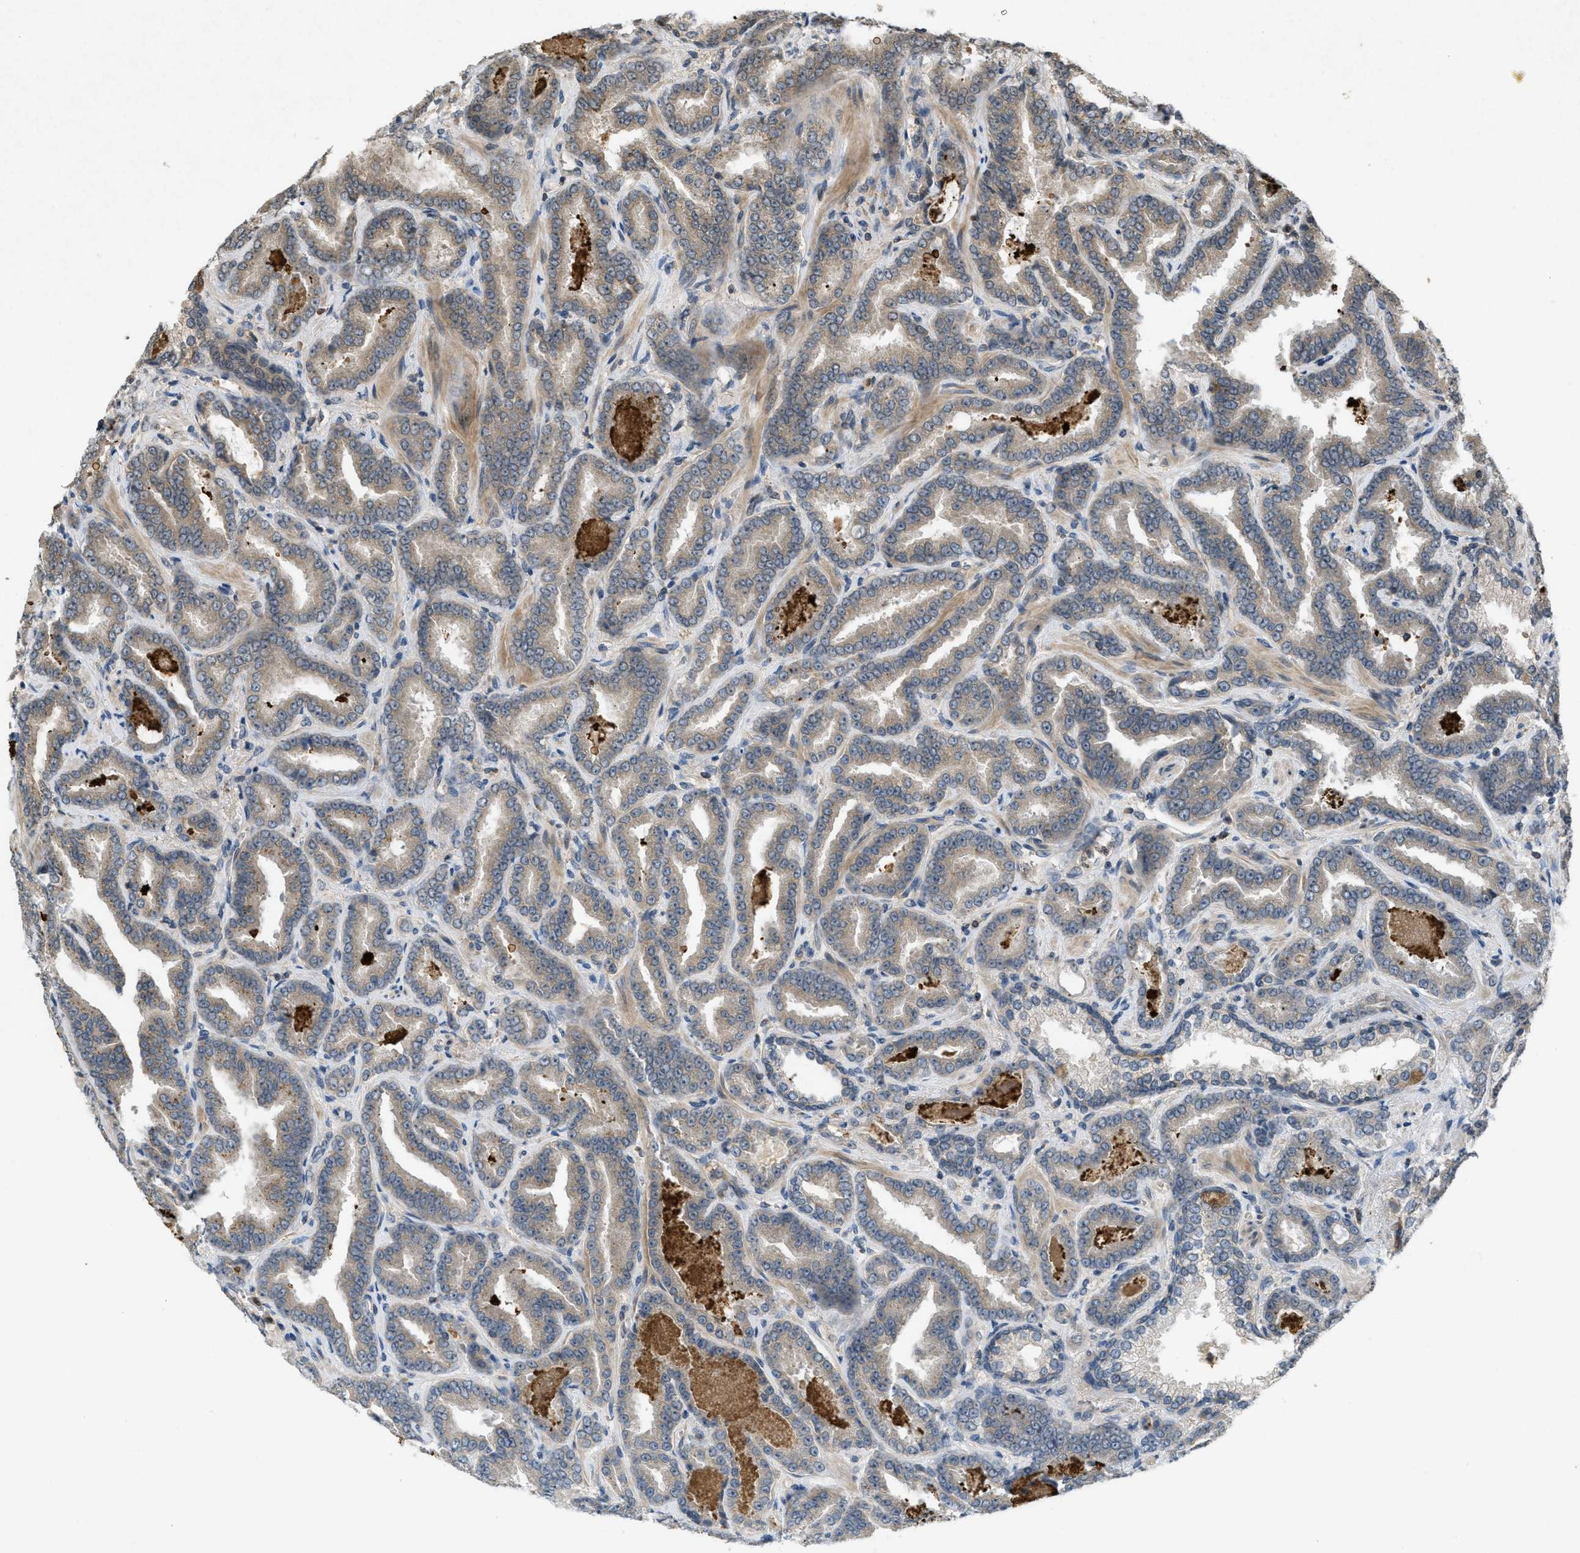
{"staining": {"intensity": "moderate", "quantity": ">75%", "location": "cytoplasmic/membranous"}, "tissue": "prostate cancer", "cell_type": "Tumor cells", "image_type": "cancer", "snomed": [{"axis": "morphology", "description": "Adenocarcinoma, Low grade"}, {"axis": "topography", "description": "Prostate"}], "caption": "Protein analysis of prostate cancer (low-grade adenocarcinoma) tissue shows moderate cytoplasmic/membranous staining in approximately >75% of tumor cells. Immunohistochemistry stains the protein of interest in brown and the nuclei are stained blue.", "gene": "ATG7", "patient": {"sex": "male", "age": 60}}